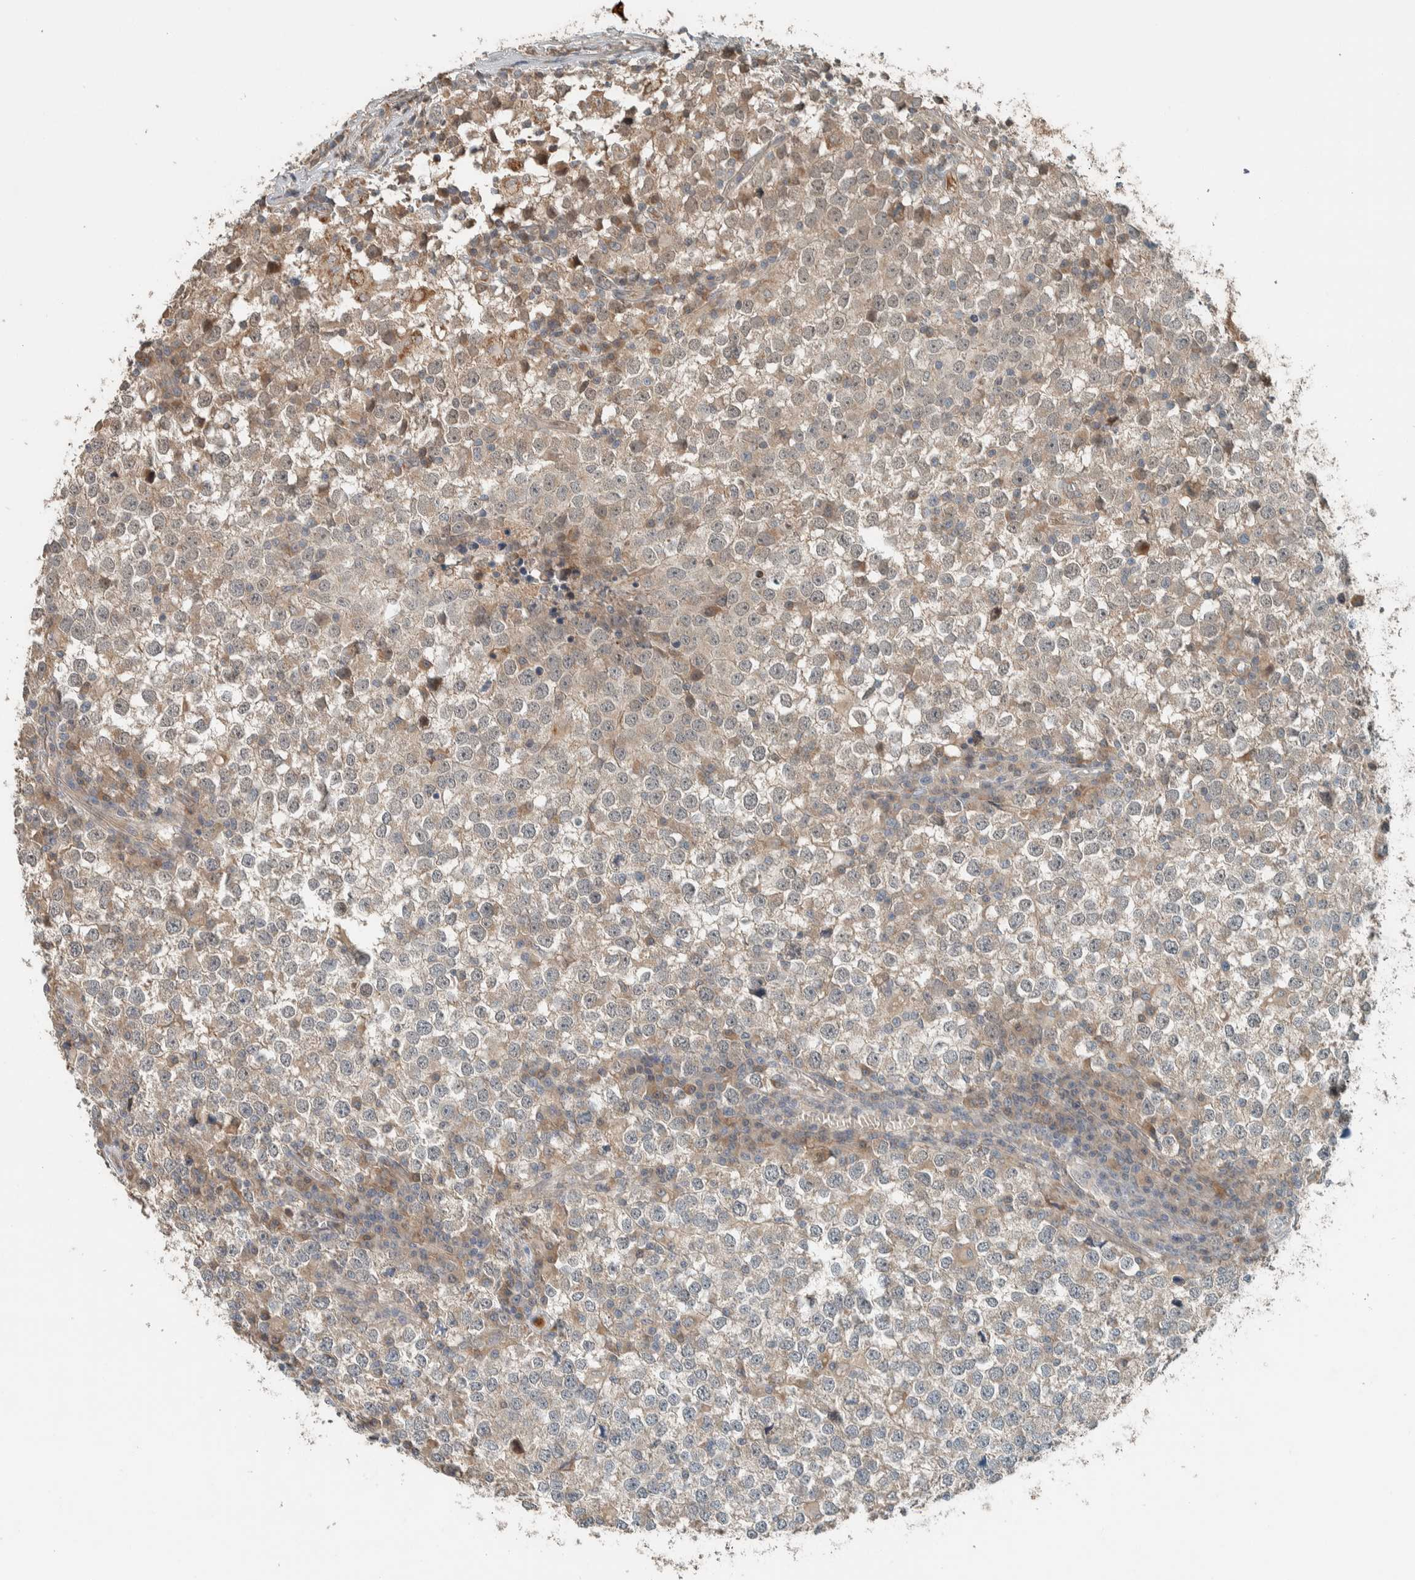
{"staining": {"intensity": "weak", "quantity": "25%-75%", "location": "cytoplasmic/membranous"}, "tissue": "testis cancer", "cell_type": "Tumor cells", "image_type": "cancer", "snomed": [{"axis": "morphology", "description": "Seminoma, NOS"}, {"axis": "topography", "description": "Testis"}], "caption": "Tumor cells show weak cytoplasmic/membranous positivity in about 25%-75% of cells in seminoma (testis).", "gene": "NBR1", "patient": {"sex": "male", "age": 65}}